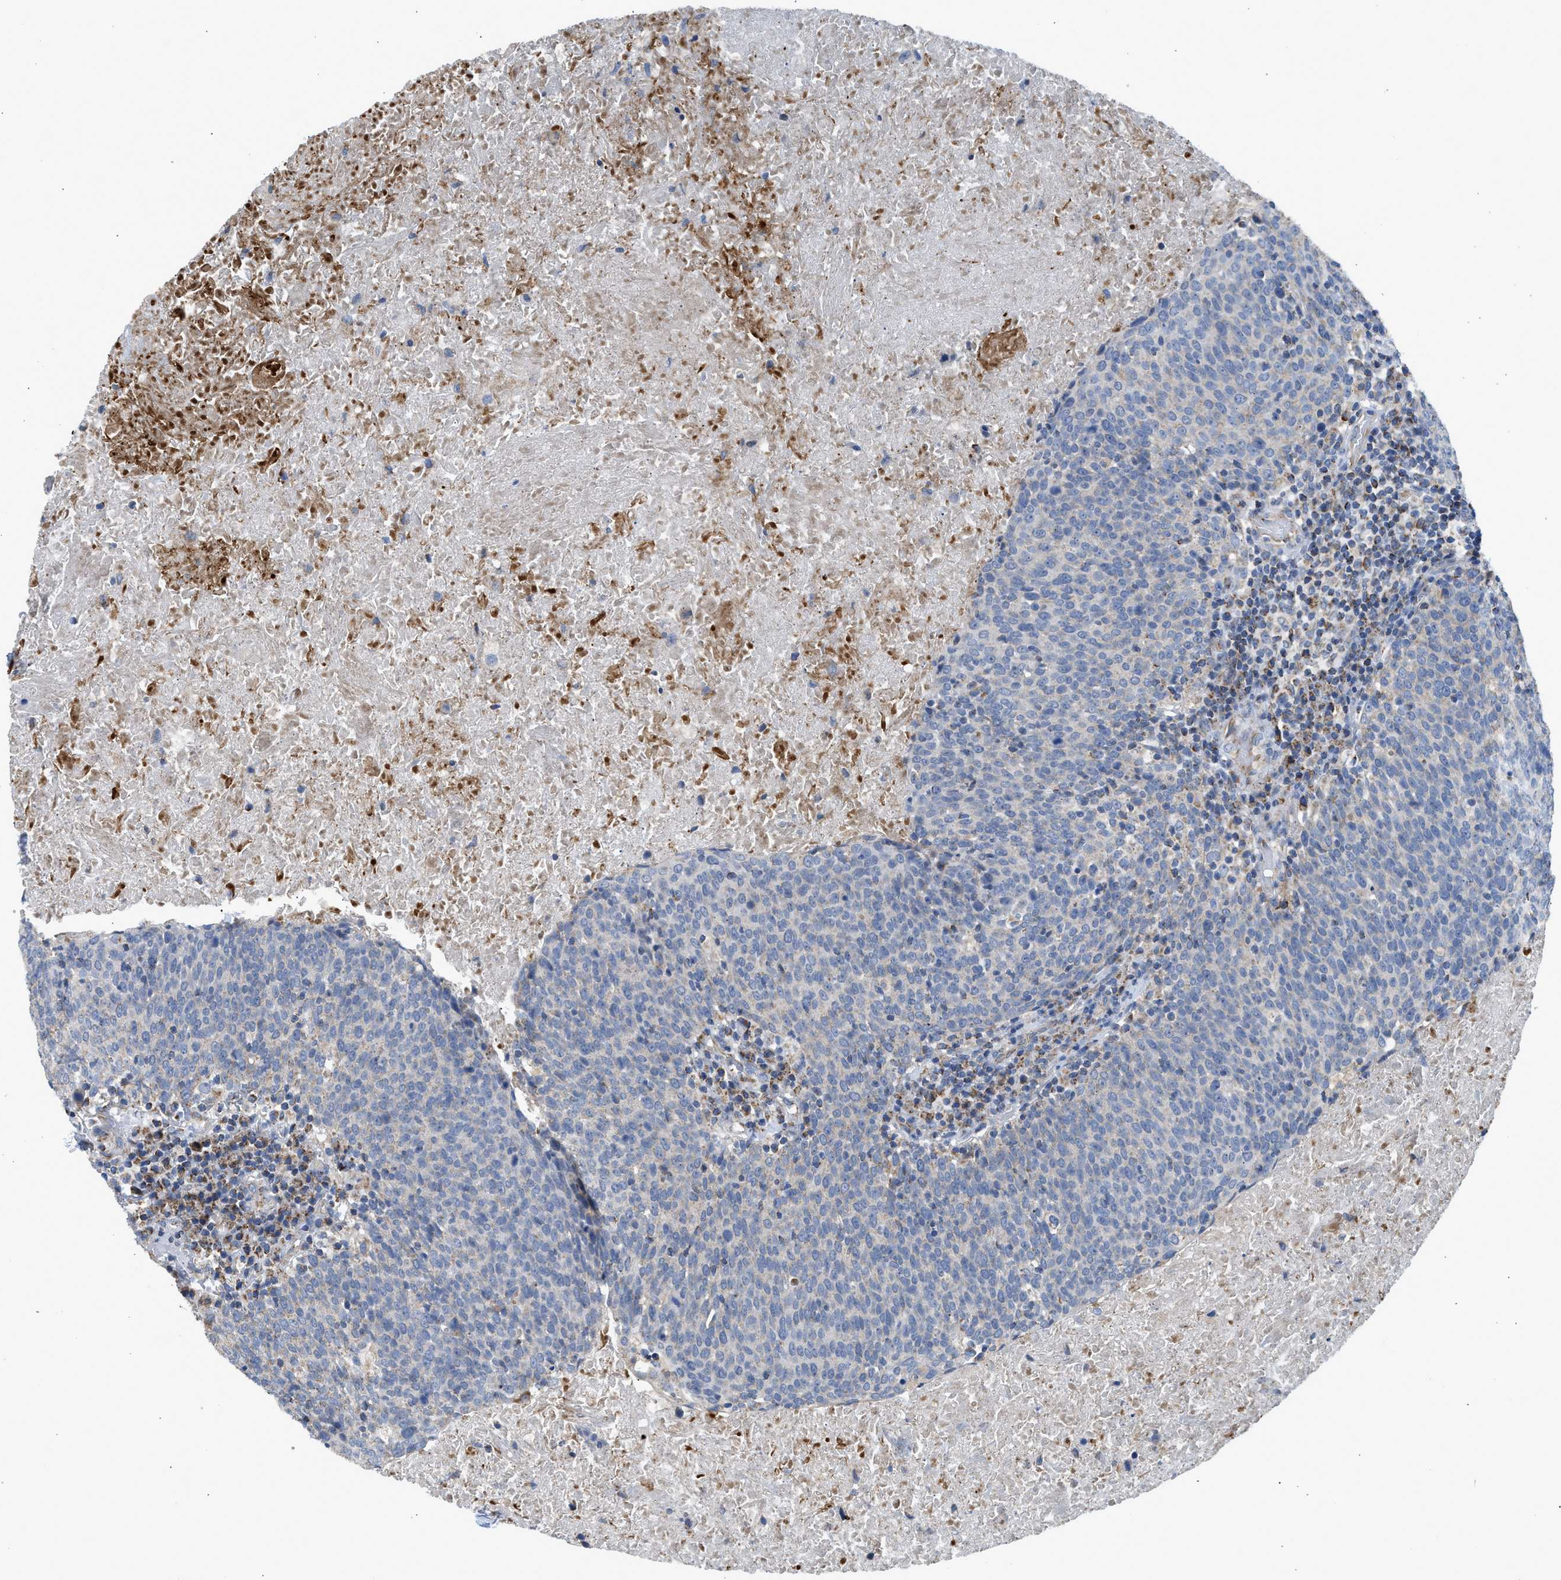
{"staining": {"intensity": "negative", "quantity": "none", "location": "none"}, "tissue": "head and neck cancer", "cell_type": "Tumor cells", "image_type": "cancer", "snomed": [{"axis": "morphology", "description": "Squamous cell carcinoma, NOS"}, {"axis": "morphology", "description": "Squamous cell carcinoma, metastatic, NOS"}, {"axis": "topography", "description": "Lymph node"}, {"axis": "topography", "description": "Head-Neck"}], "caption": "This is an immunohistochemistry photomicrograph of head and neck metastatic squamous cell carcinoma. There is no staining in tumor cells.", "gene": "GOT2", "patient": {"sex": "male", "age": 62}}